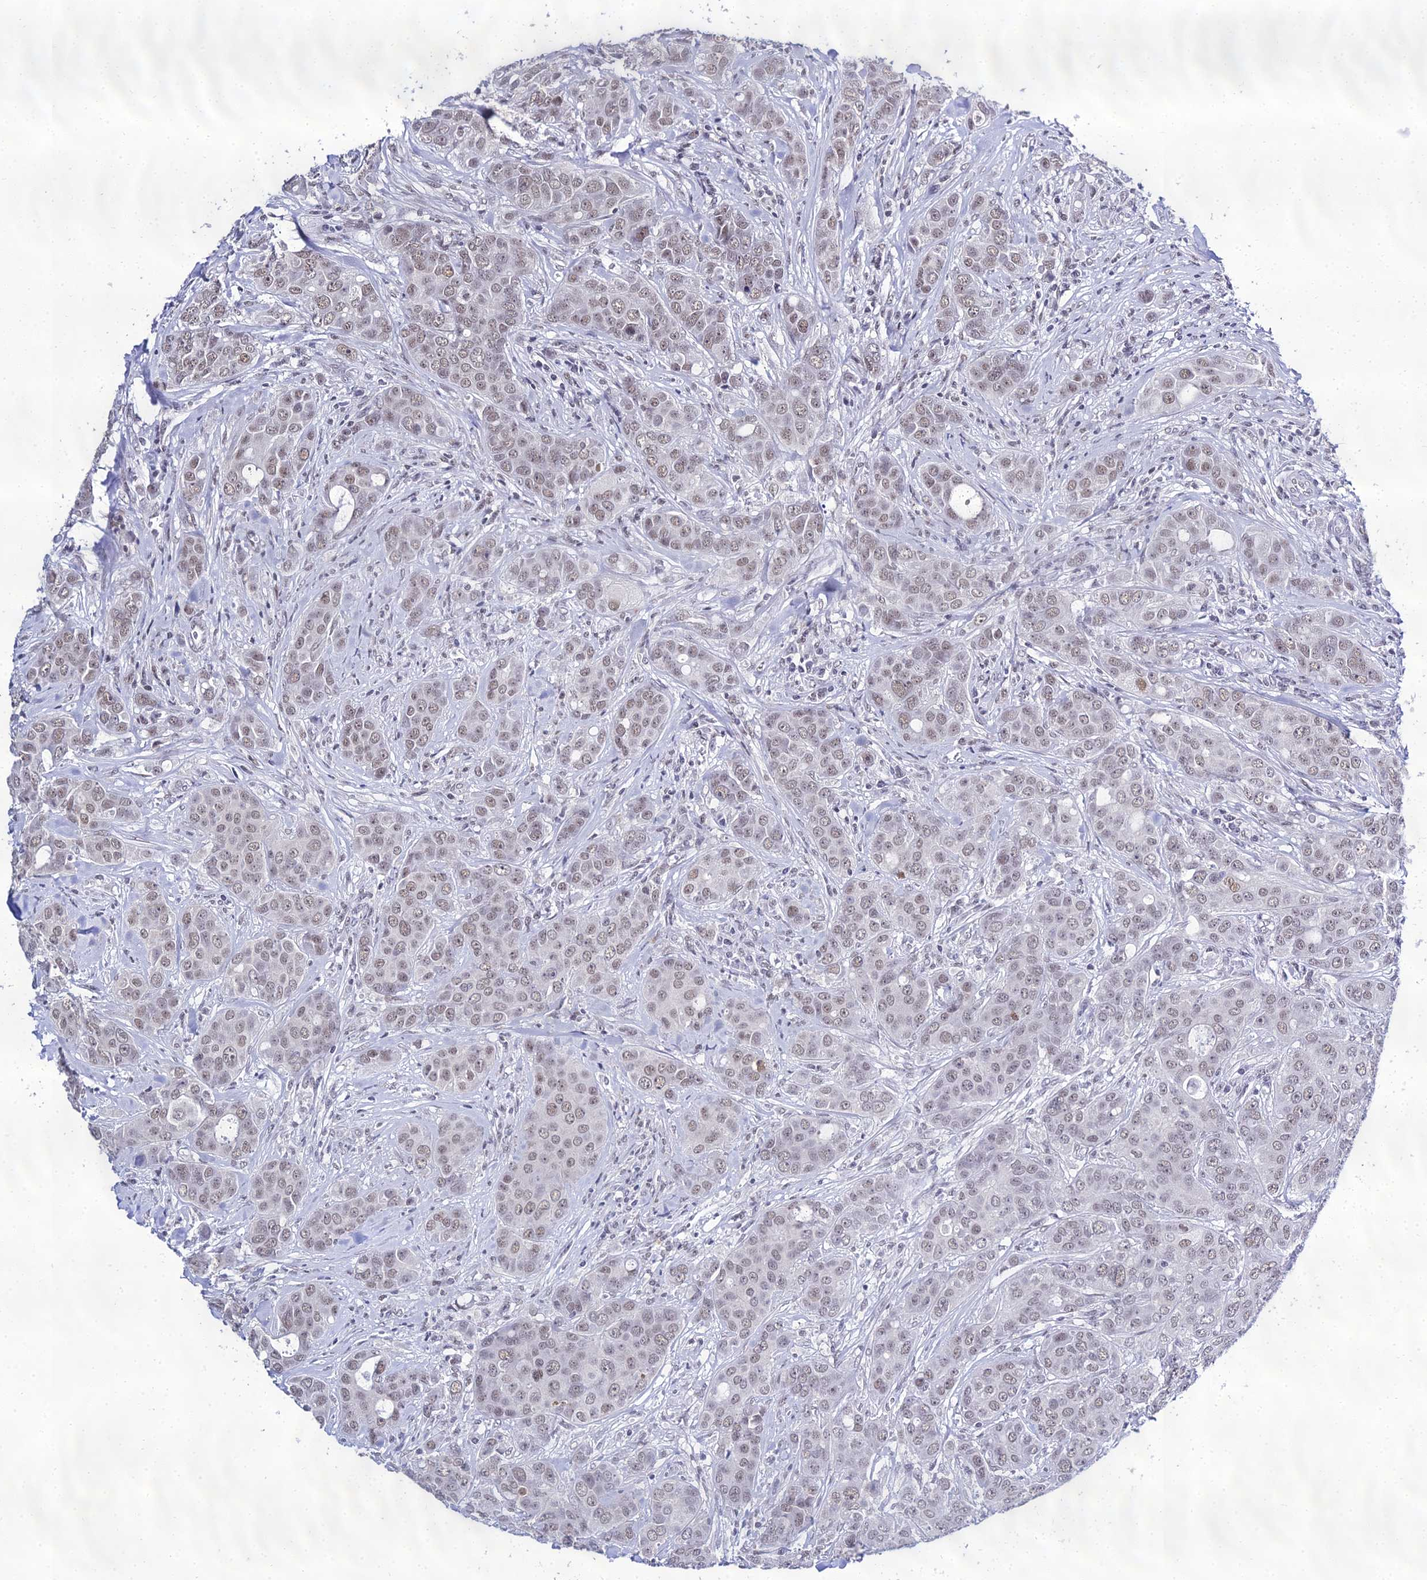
{"staining": {"intensity": "weak", "quantity": ">75%", "location": "nuclear"}, "tissue": "breast cancer", "cell_type": "Tumor cells", "image_type": "cancer", "snomed": [{"axis": "morphology", "description": "Duct carcinoma"}, {"axis": "topography", "description": "Breast"}], "caption": "Immunohistochemistry staining of invasive ductal carcinoma (breast), which displays low levels of weak nuclear expression in approximately >75% of tumor cells indicating weak nuclear protein staining. The staining was performed using DAB (3,3'-diaminobenzidine) (brown) for protein detection and nuclei were counterstained in hematoxylin (blue).", "gene": "PPP4R2", "patient": {"sex": "female", "age": 43}}